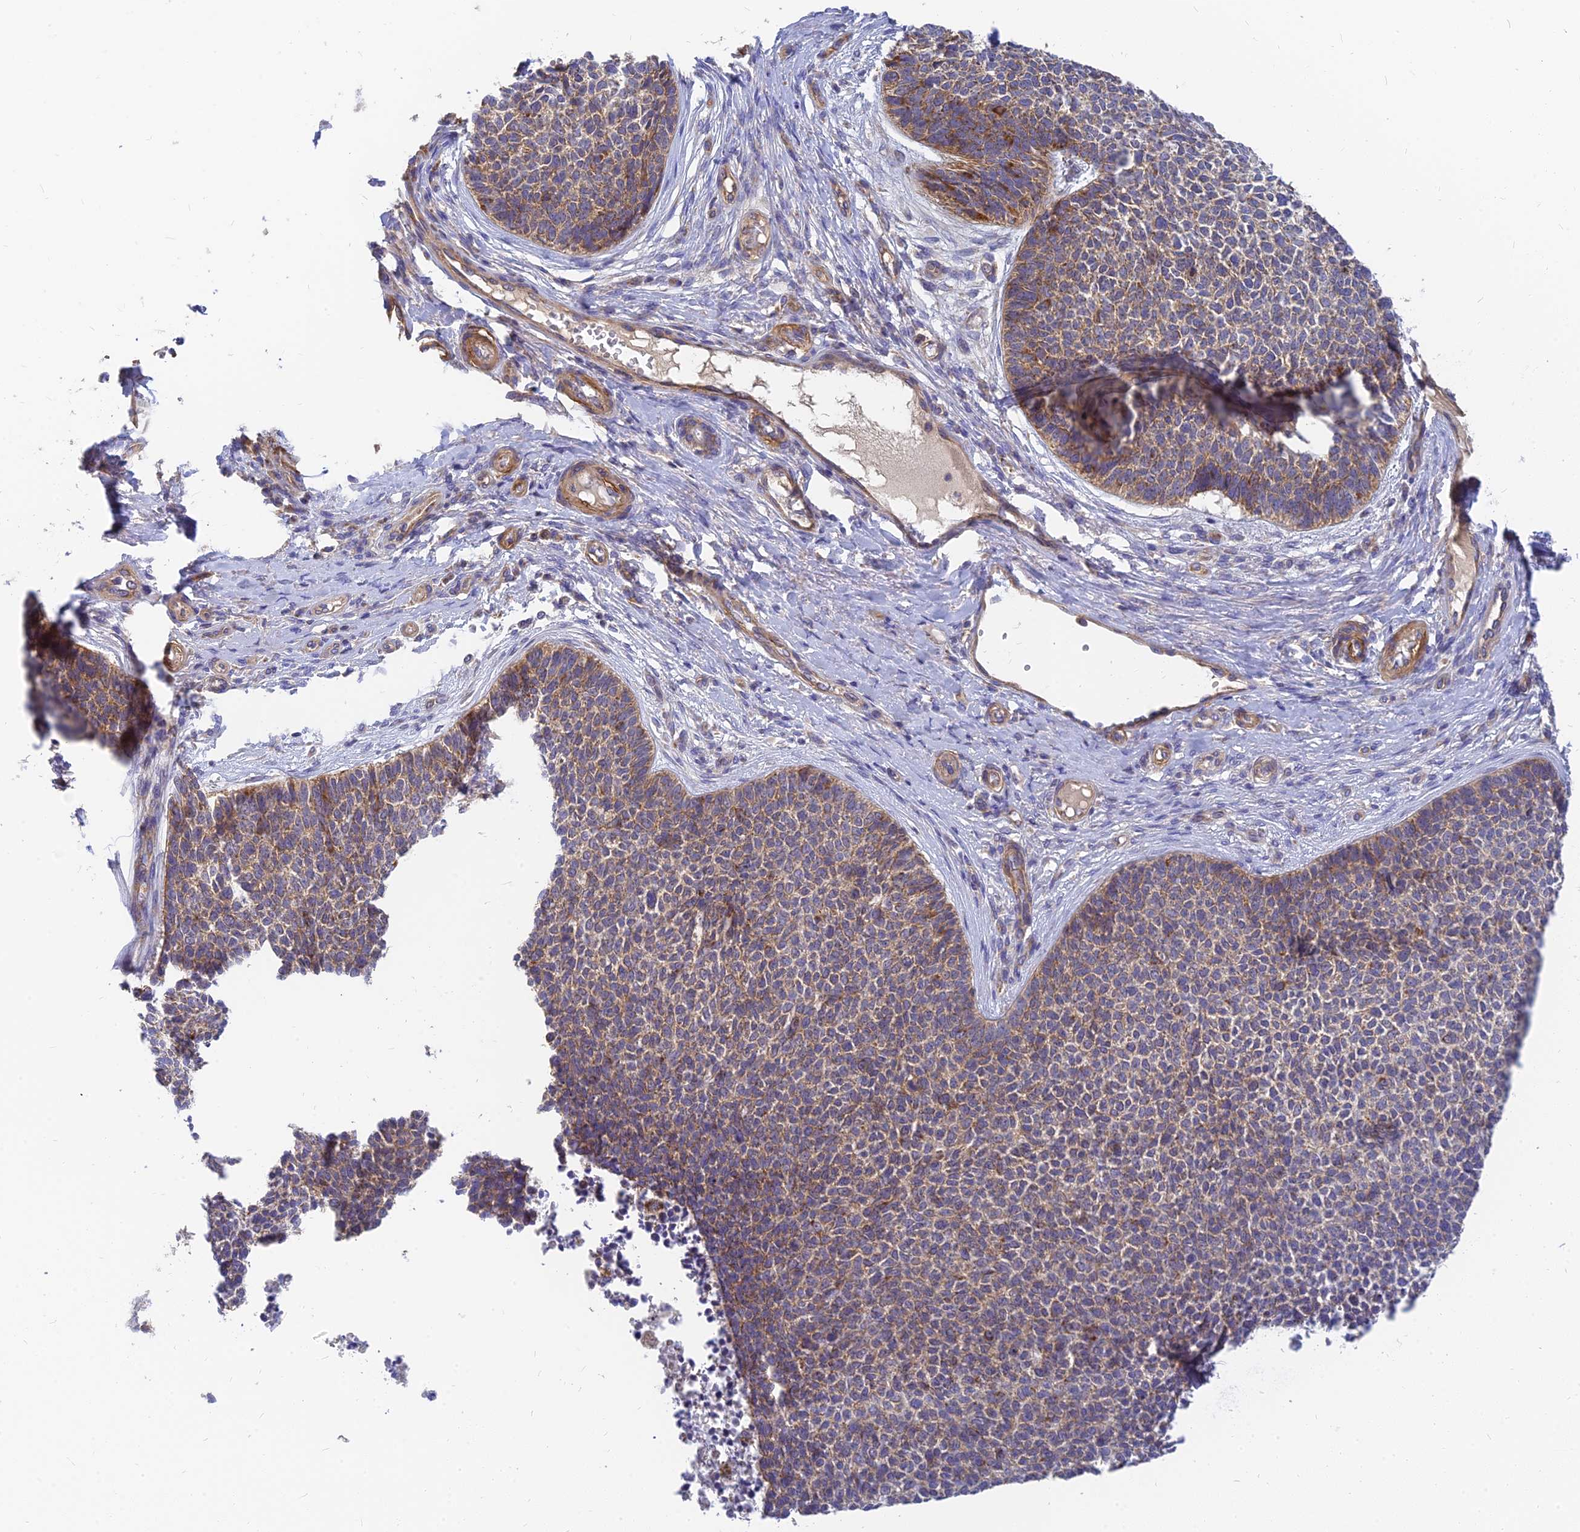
{"staining": {"intensity": "moderate", "quantity": ">75%", "location": "cytoplasmic/membranous"}, "tissue": "skin cancer", "cell_type": "Tumor cells", "image_type": "cancer", "snomed": [{"axis": "morphology", "description": "Basal cell carcinoma"}, {"axis": "topography", "description": "Skin"}], "caption": "Immunohistochemical staining of skin basal cell carcinoma shows medium levels of moderate cytoplasmic/membranous positivity in about >75% of tumor cells. (IHC, brightfield microscopy, high magnification).", "gene": "MRPL15", "patient": {"sex": "female", "age": 84}}